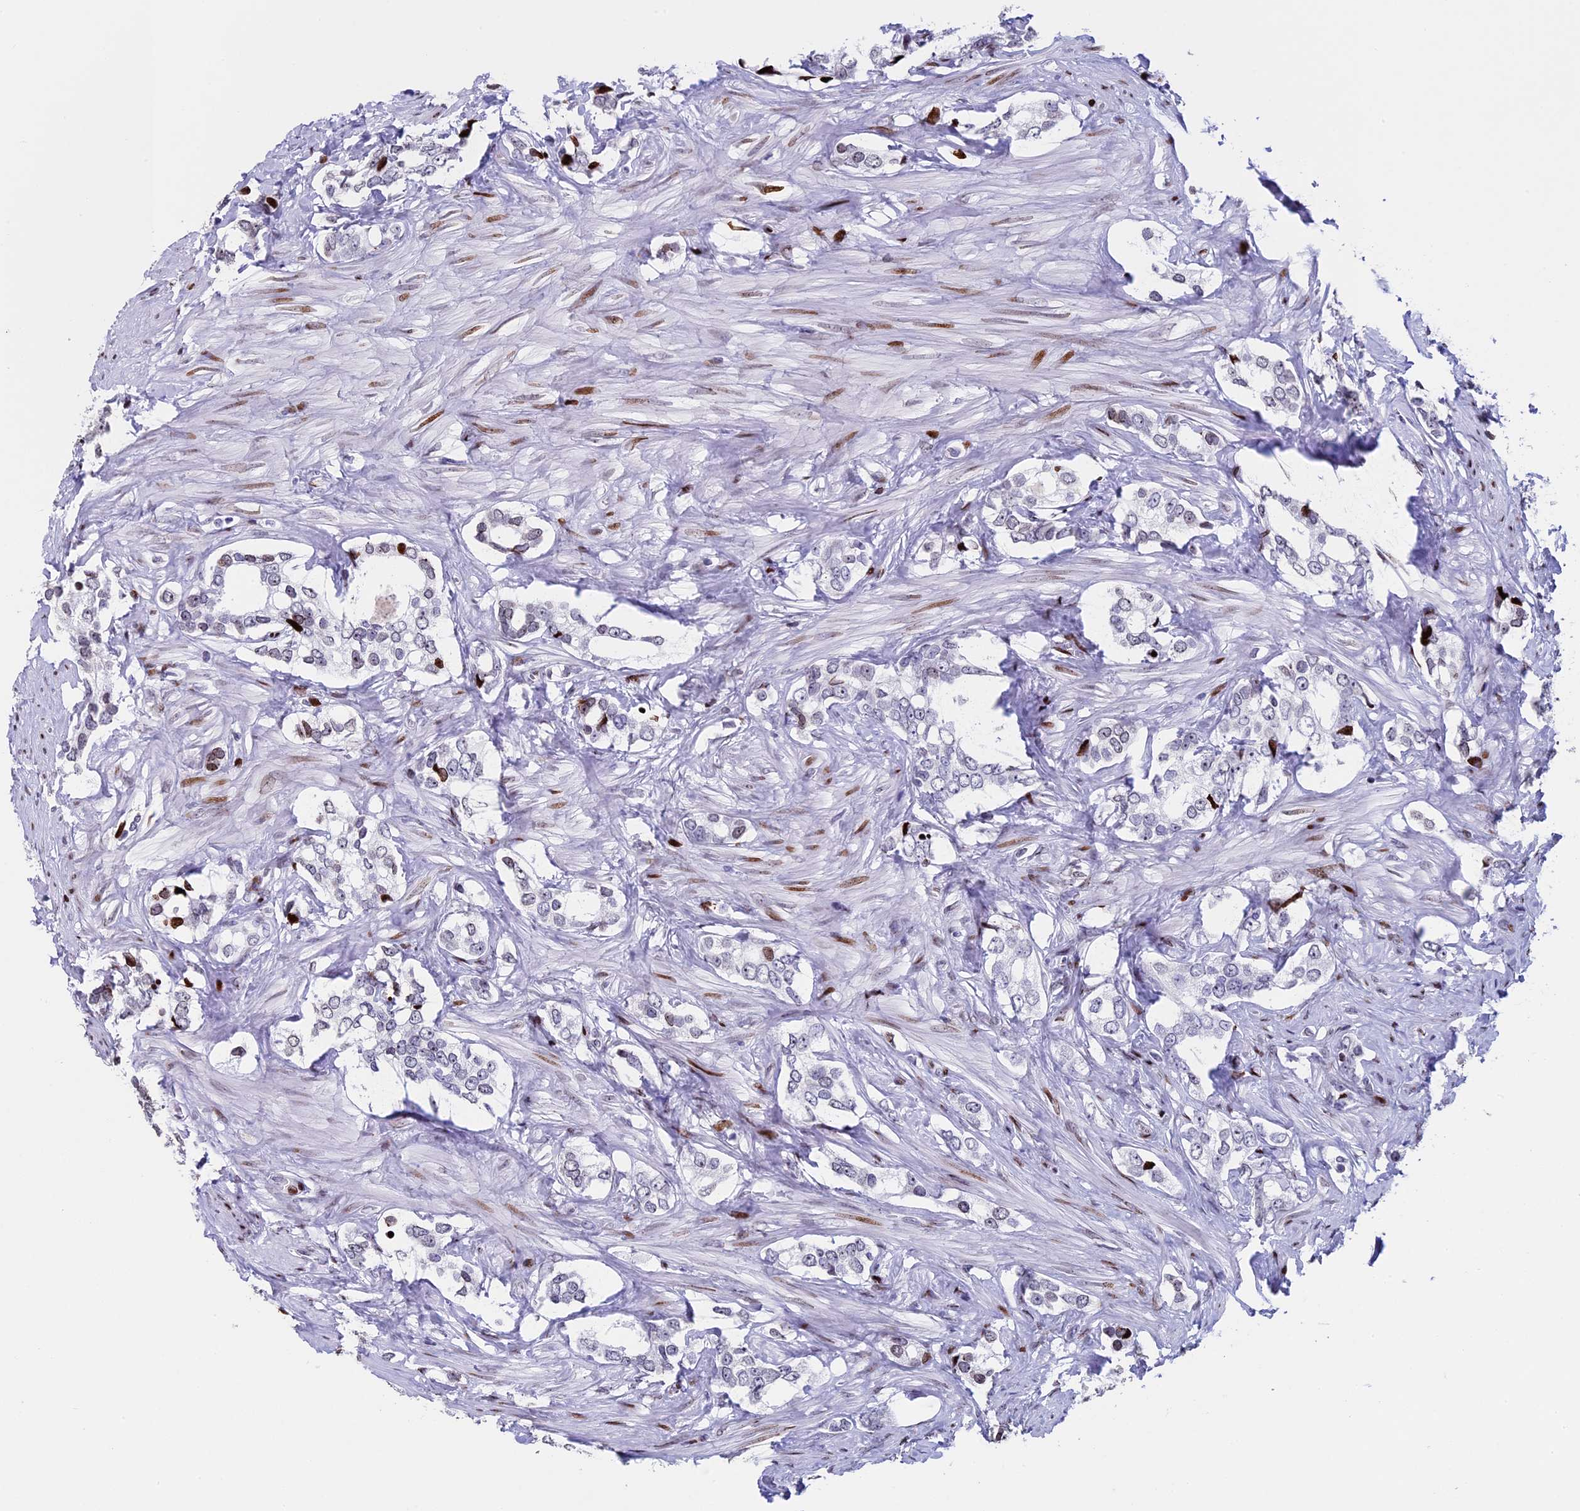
{"staining": {"intensity": "strong", "quantity": "<25%", "location": "nuclear"}, "tissue": "prostate cancer", "cell_type": "Tumor cells", "image_type": "cancer", "snomed": [{"axis": "morphology", "description": "Adenocarcinoma, High grade"}, {"axis": "topography", "description": "Prostate"}], "caption": "This micrograph demonstrates prostate adenocarcinoma (high-grade) stained with IHC to label a protein in brown. The nuclear of tumor cells show strong positivity for the protein. Nuclei are counter-stained blue.", "gene": "BTBD3", "patient": {"sex": "male", "age": 66}}